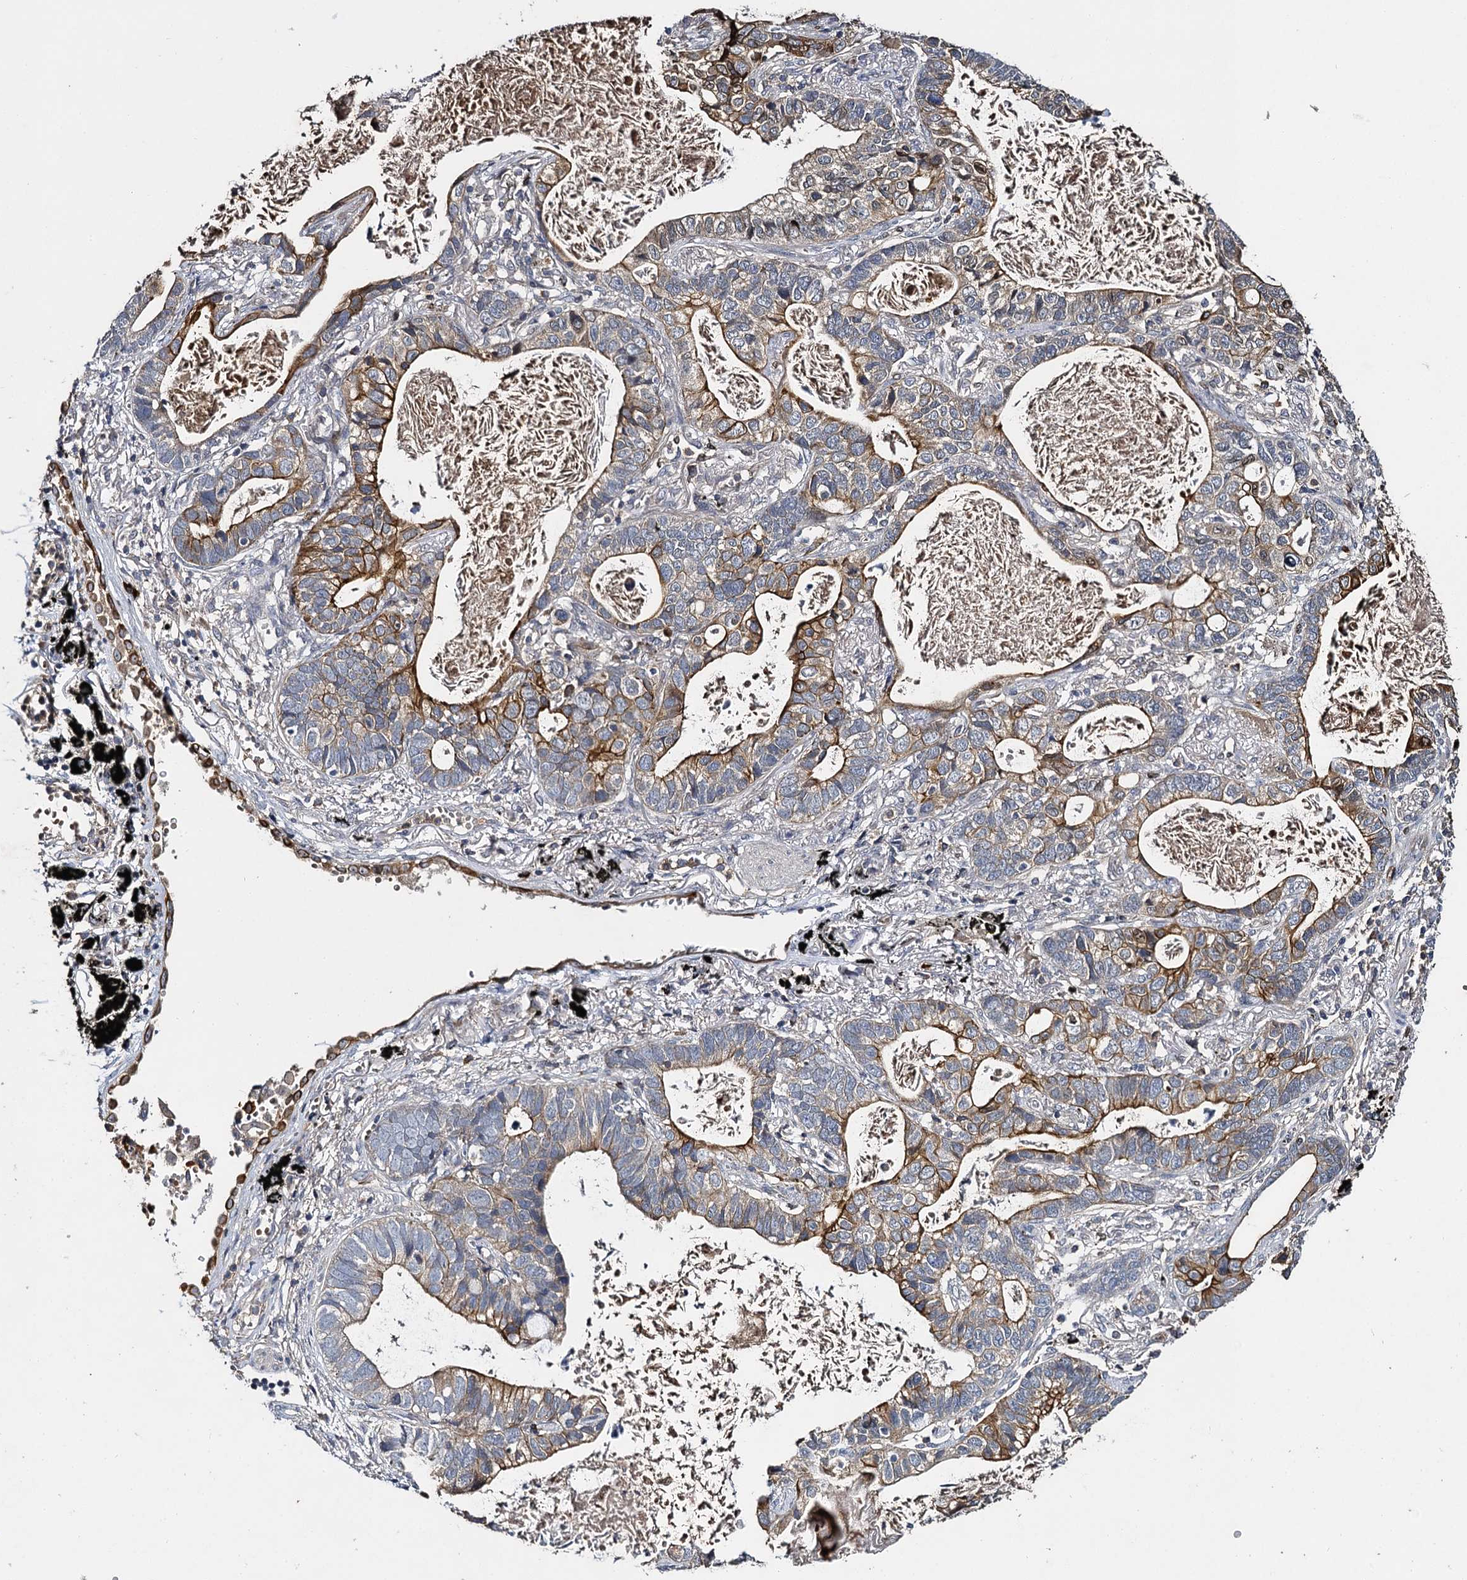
{"staining": {"intensity": "moderate", "quantity": "25%-75%", "location": "cytoplasmic/membranous"}, "tissue": "lung cancer", "cell_type": "Tumor cells", "image_type": "cancer", "snomed": [{"axis": "morphology", "description": "Adenocarcinoma, NOS"}, {"axis": "topography", "description": "Lung"}], "caption": "Moderate cytoplasmic/membranous staining for a protein is identified in approximately 25%-75% of tumor cells of adenocarcinoma (lung) using immunohistochemistry (IHC).", "gene": "SLC11A2", "patient": {"sex": "male", "age": 67}}